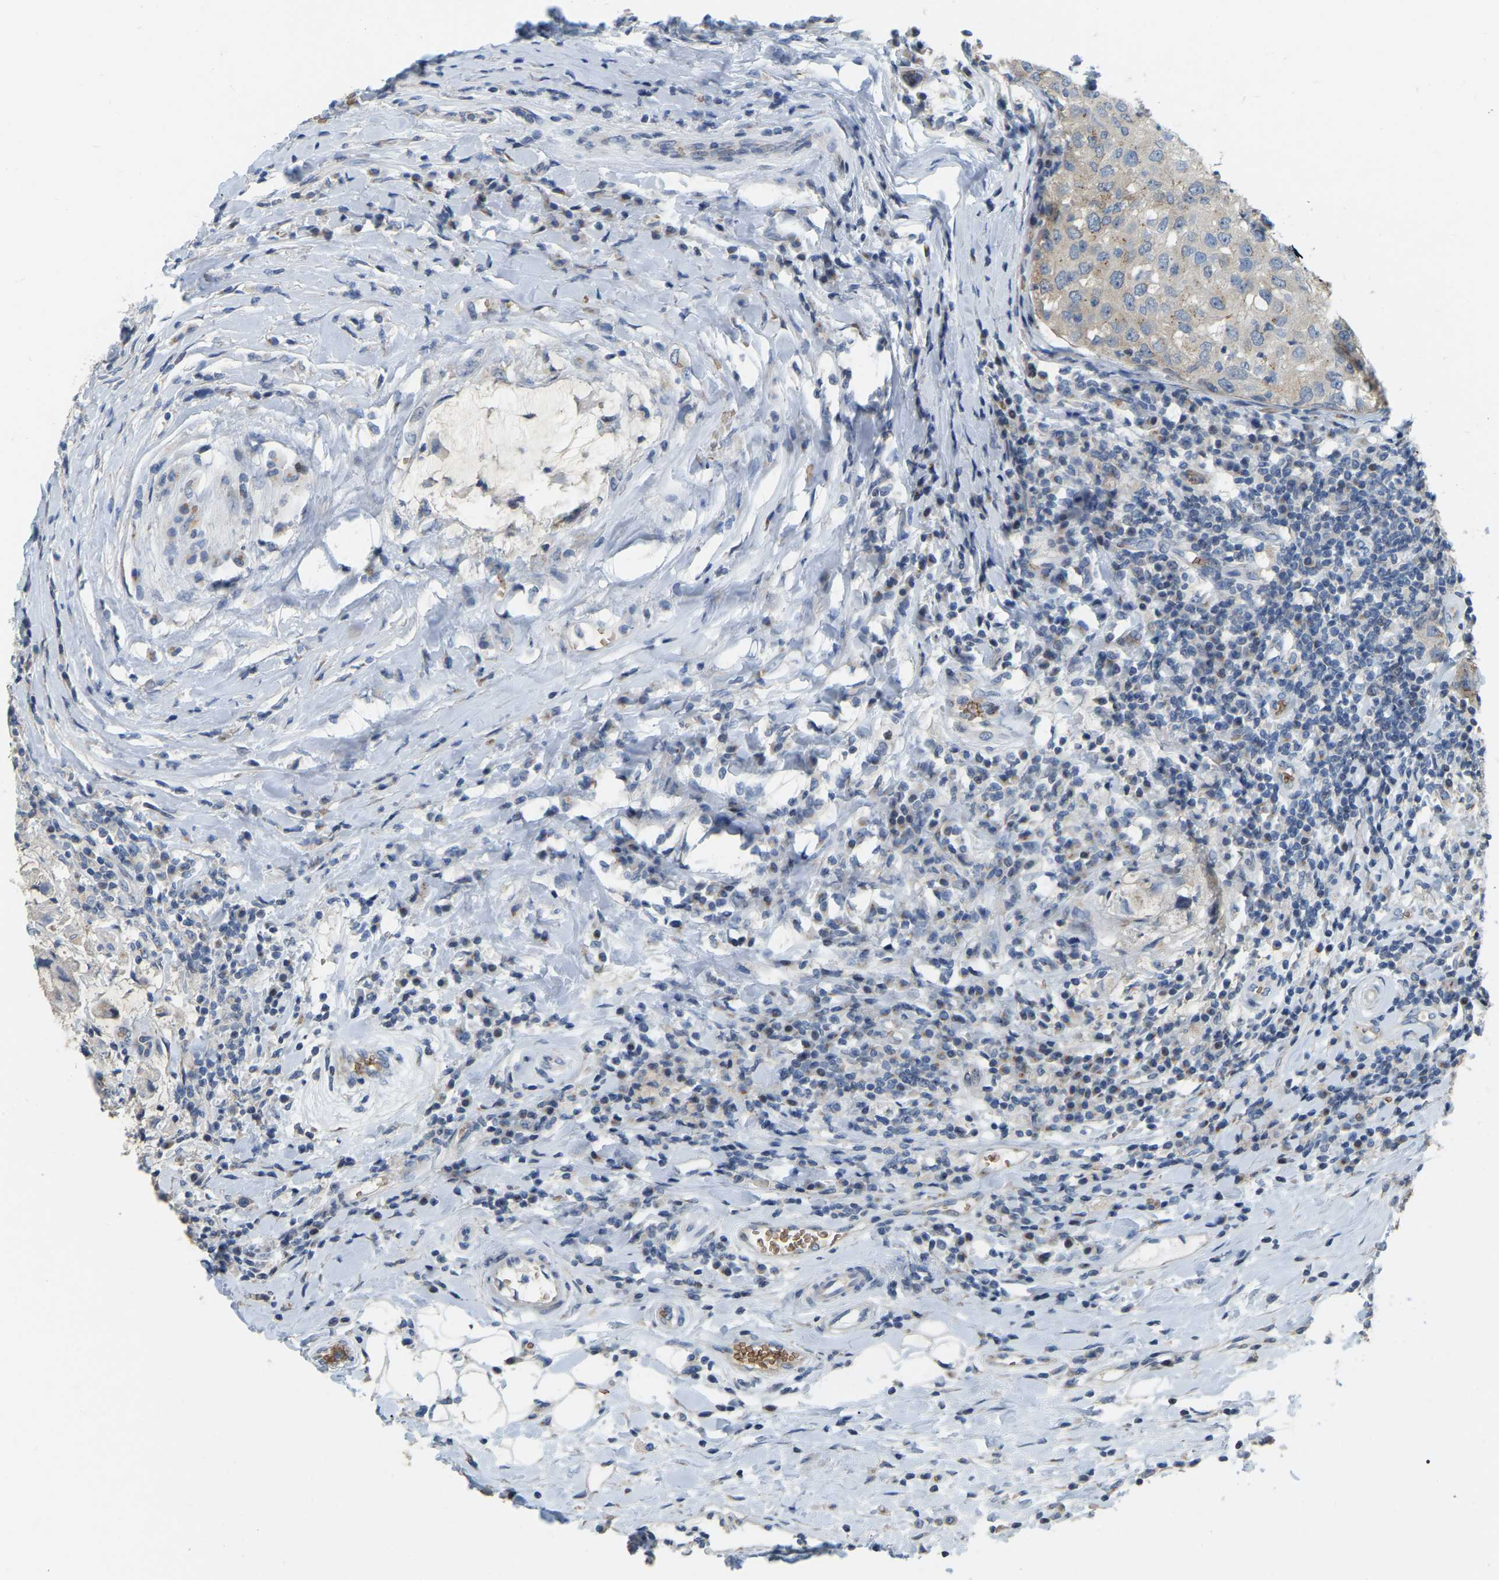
{"staining": {"intensity": "weak", "quantity": "25%-75%", "location": "cytoplasmic/membranous"}, "tissue": "breast cancer", "cell_type": "Tumor cells", "image_type": "cancer", "snomed": [{"axis": "morphology", "description": "Duct carcinoma"}, {"axis": "topography", "description": "Breast"}], "caption": "Weak cytoplasmic/membranous protein expression is seen in approximately 25%-75% of tumor cells in breast cancer.", "gene": "CFAP298", "patient": {"sex": "female", "age": 27}}